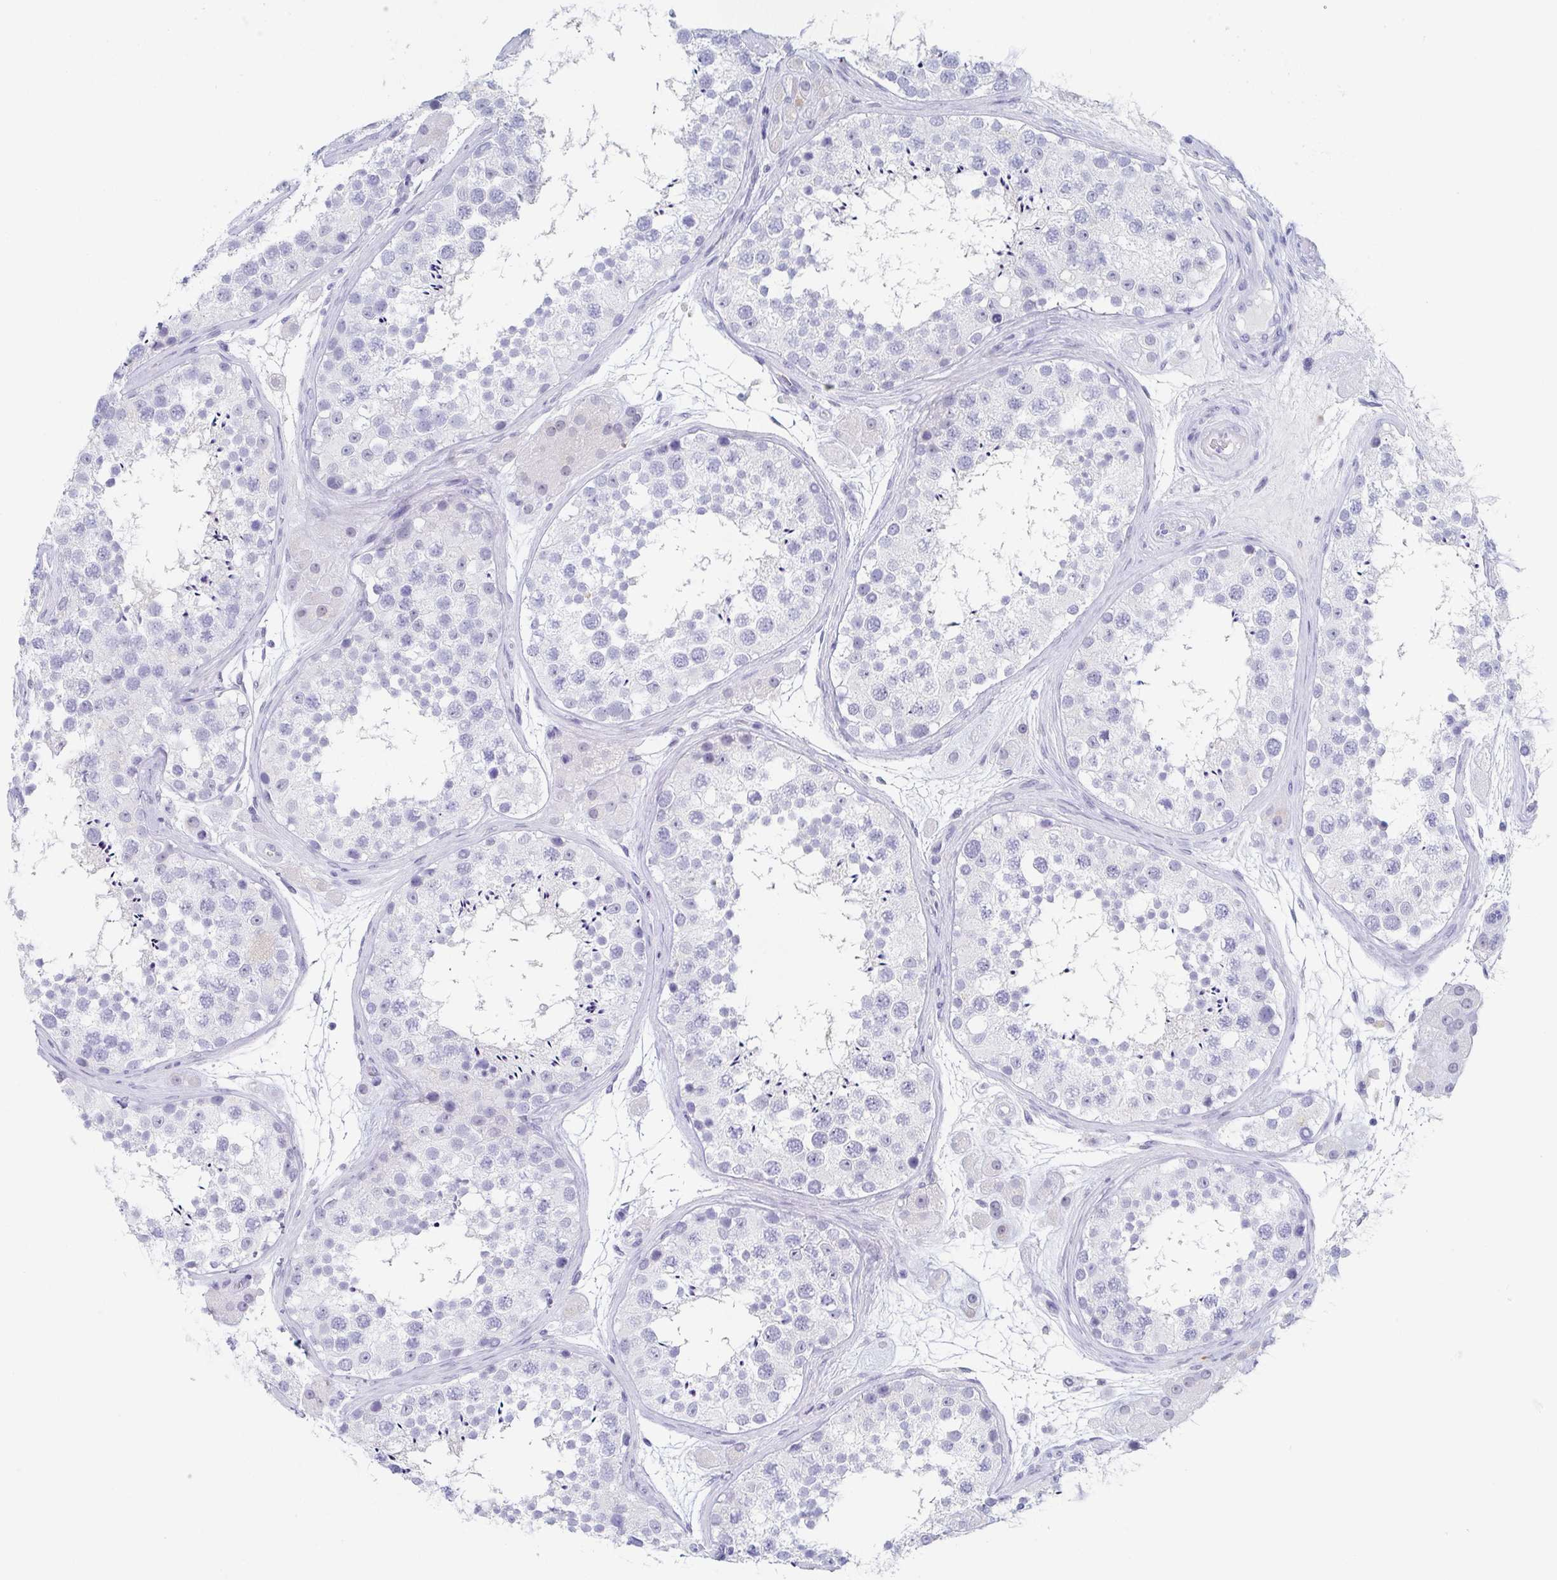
{"staining": {"intensity": "negative", "quantity": "none", "location": "none"}, "tissue": "testis", "cell_type": "Cells in seminiferous ducts", "image_type": "normal", "snomed": [{"axis": "morphology", "description": "Normal tissue, NOS"}, {"axis": "topography", "description": "Testis"}], "caption": "The photomicrograph demonstrates no staining of cells in seminiferous ducts in normal testis.", "gene": "REG4", "patient": {"sex": "male", "age": 41}}